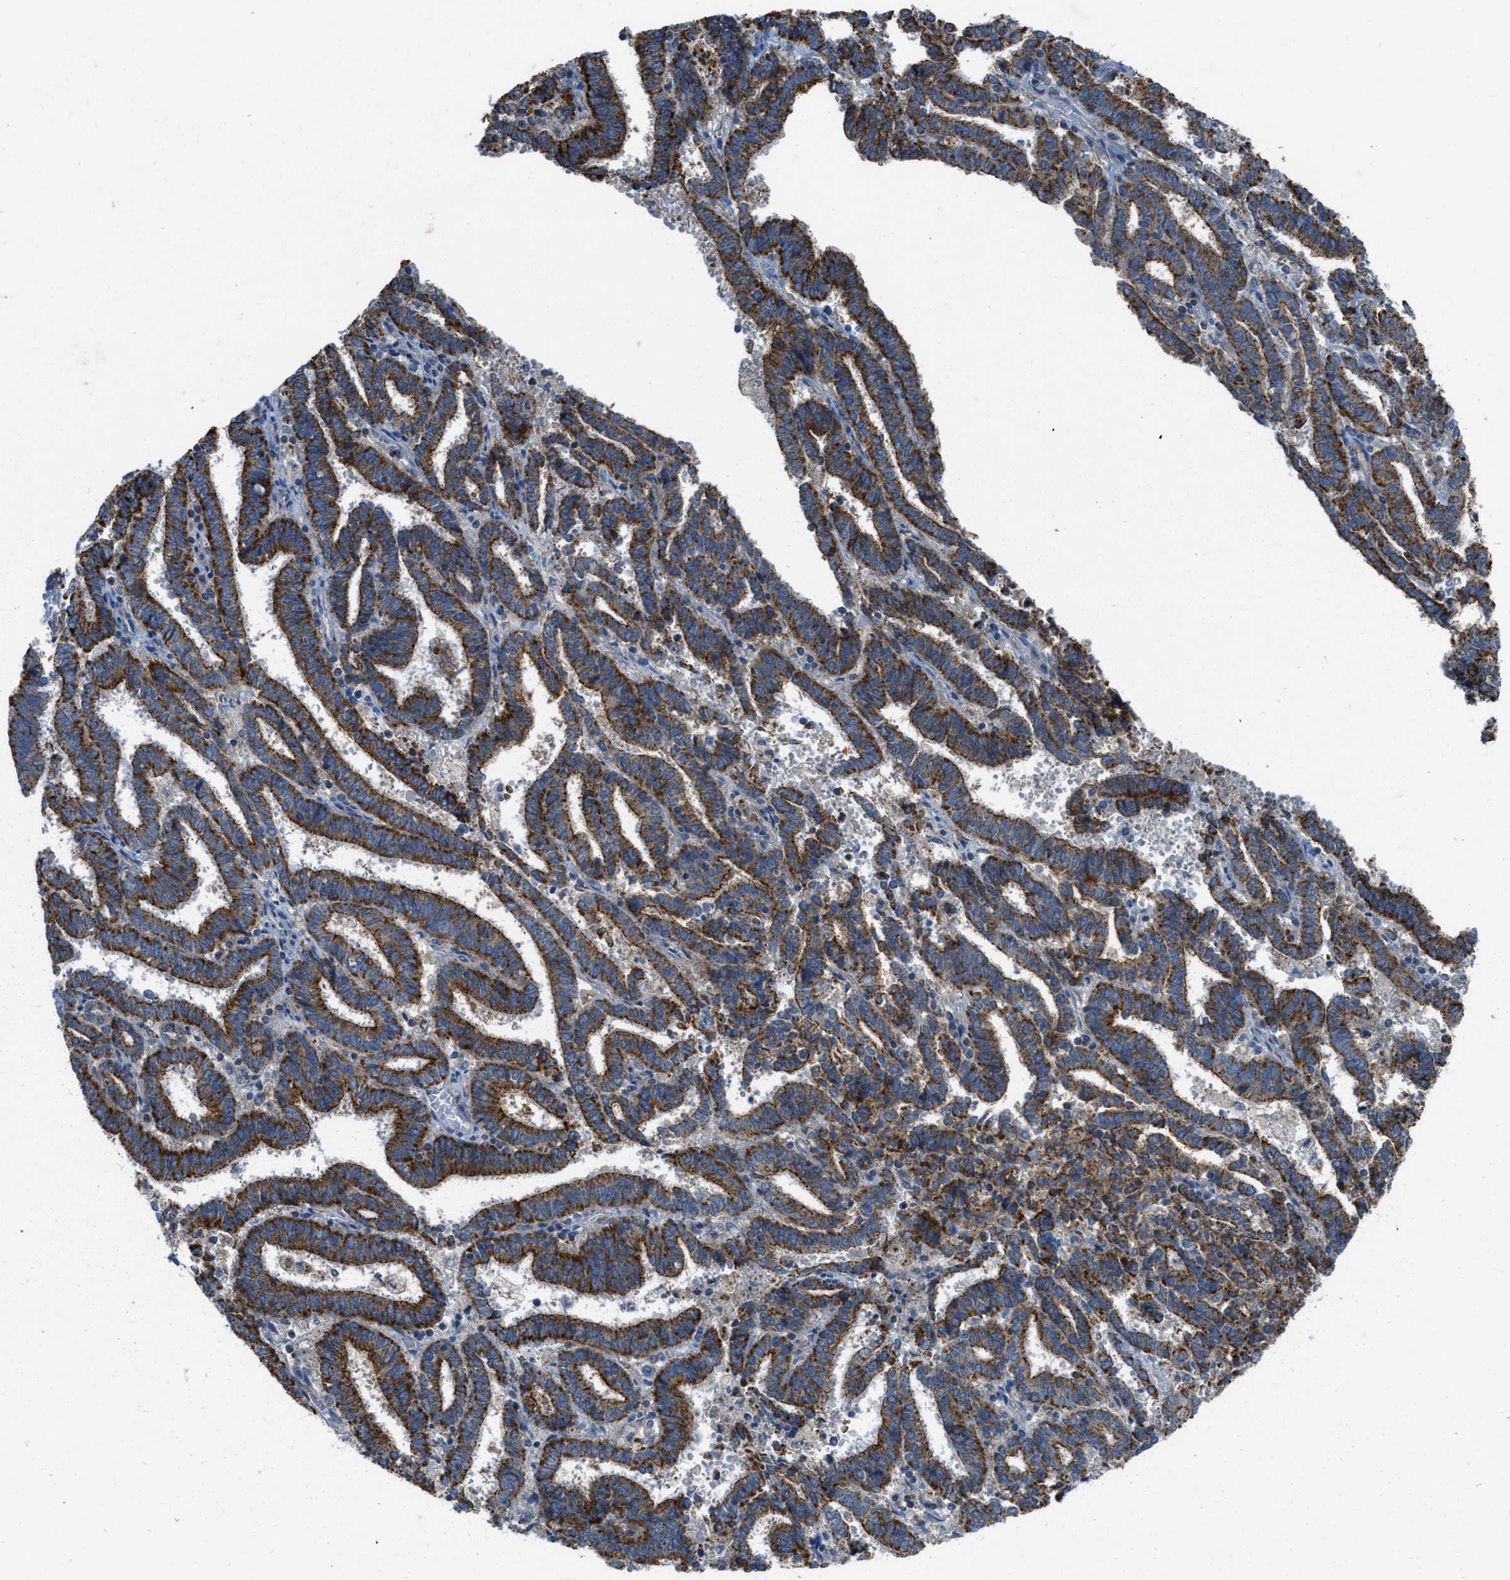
{"staining": {"intensity": "strong", "quantity": ">75%", "location": "cytoplasmic/membranous"}, "tissue": "endometrial cancer", "cell_type": "Tumor cells", "image_type": "cancer", "snomed": [{"axis": "morphology", "description": "Adenocarcinoma, NOS"}, {"axis": "topography", "description": "Uterus"}], "caption": "Endometrial adenocarcinoma tissue shows strong cytoplasmic/membranous positivity in approximately >75% of tumor cells, visualized by immunohistochemistry. The staining is performed using DAB brown chromogen to label protein expression. The nuclei are counter-stained blue using hematoxylin.", "gene": "BTN3A1", "patient": {"sex": "female", "age": 83}}